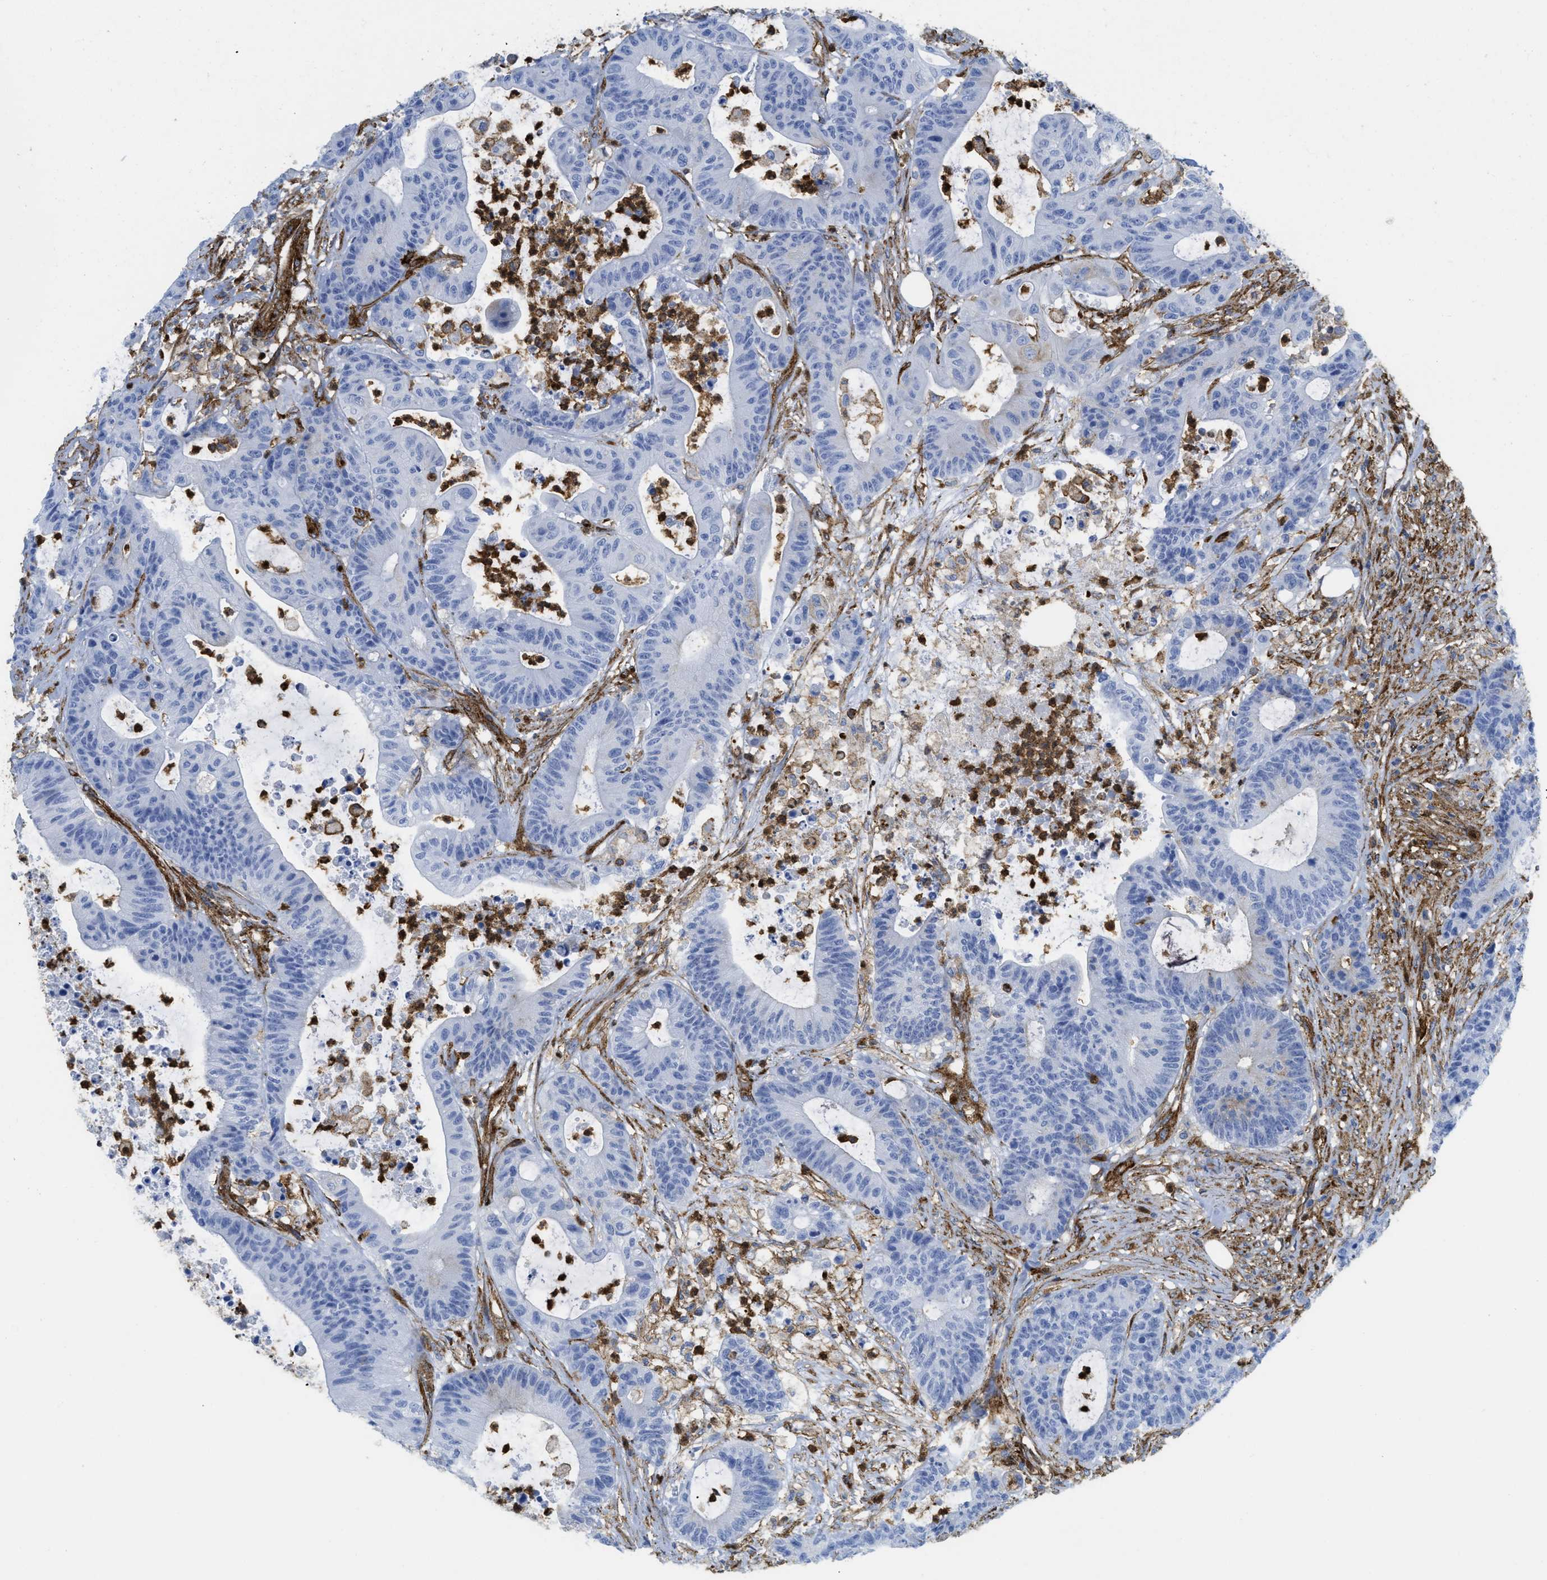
{"staining": {"intensity": "weak", "quantity": "<25%", "location": "cytoplasmic/membranous"}, "tissue": "colorectal cancer", "cell_type": "Tumor cells", "image_type": "cancer", "snomed": [{"axis": "morphology", "description": "Adenocarcinoma, NOS"}, {"axis": "topography", "description": "Colon"}], "caption": "Protein analysis of colorectal cancer (adenocarcinoma) exhibits no significant positivity in tumor cells. Nuclei are stained in blue.", "gene": "HIP1", "patient": {"sex": "female", "age": 84}}